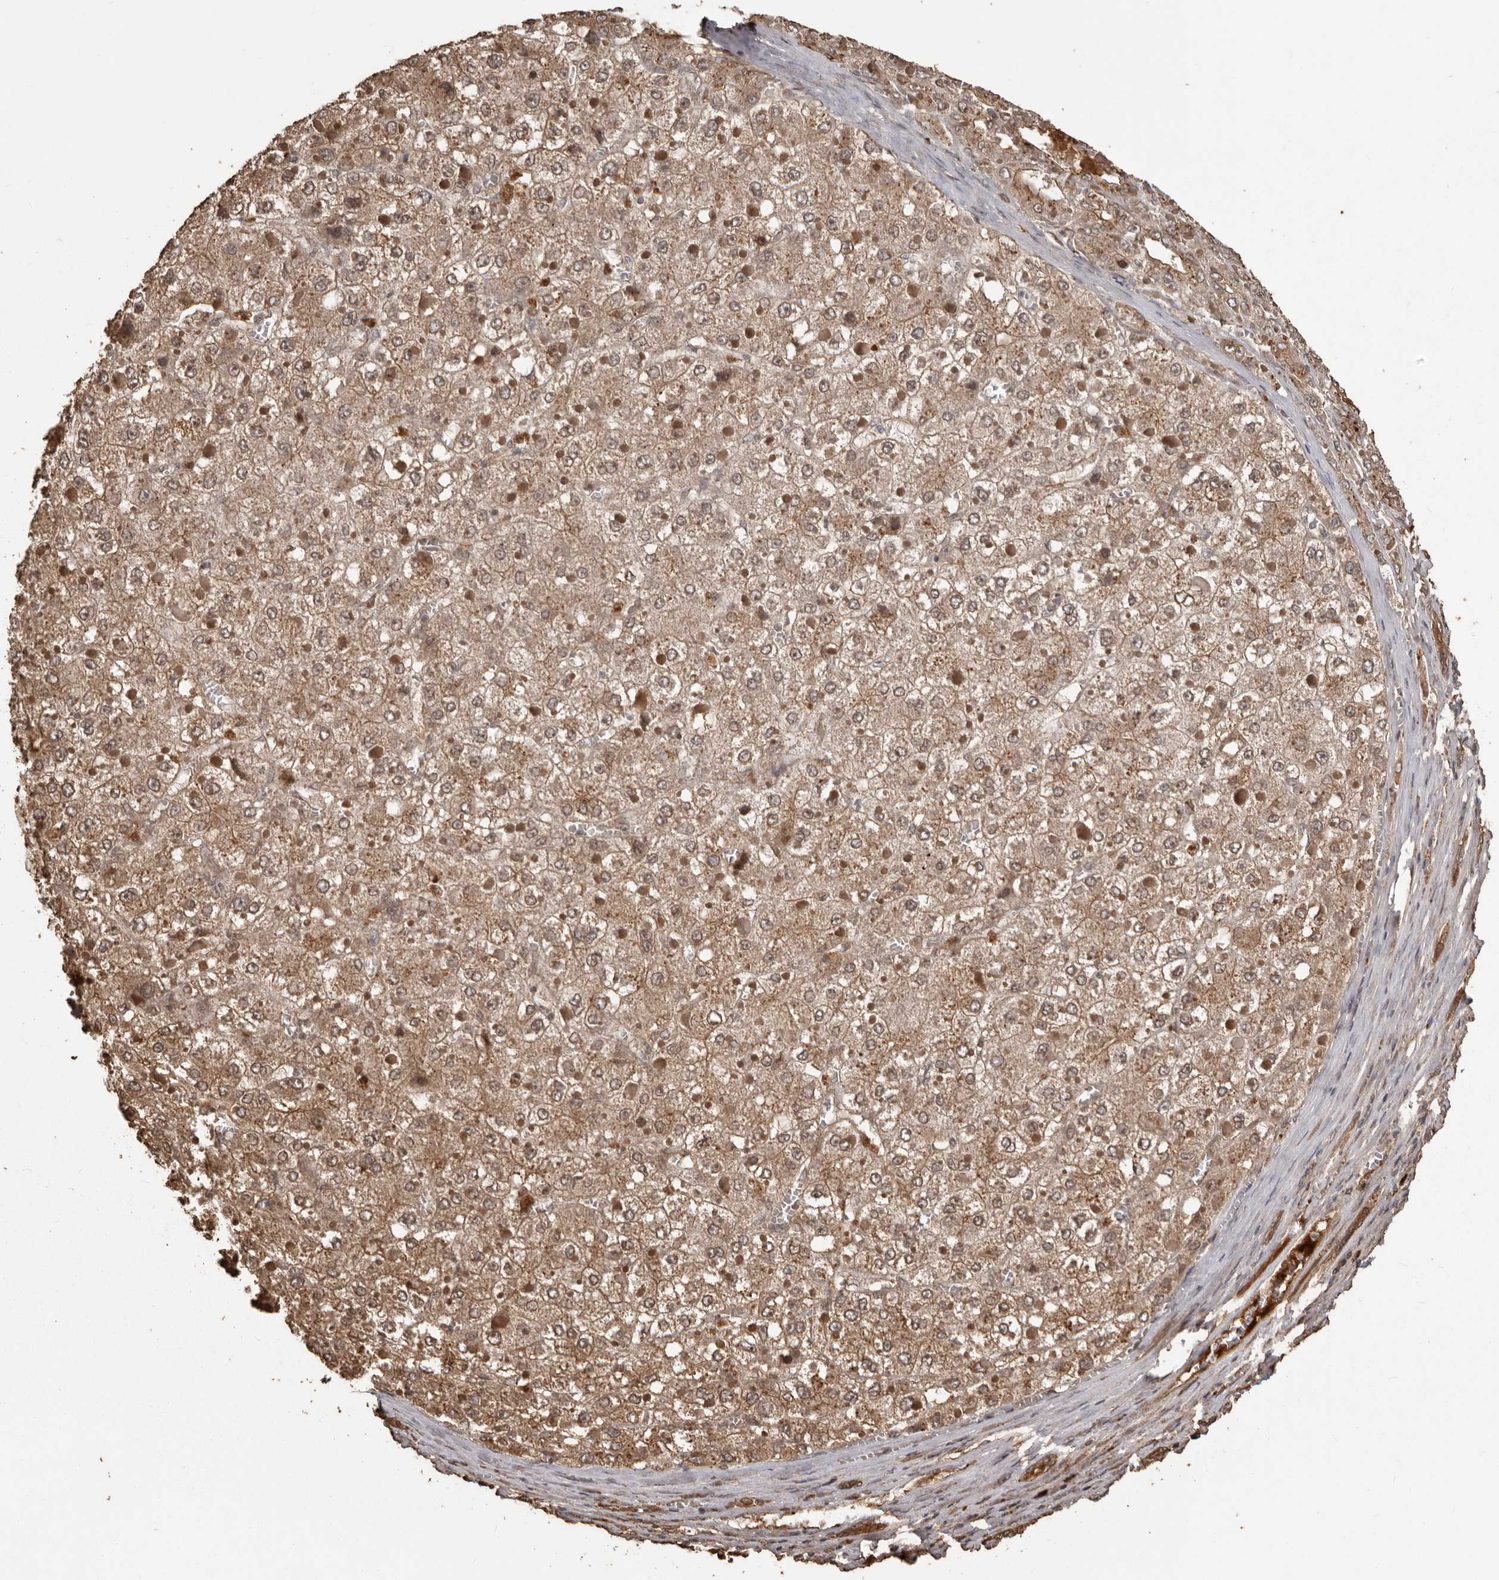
{"staining": {"intensity": "moderate", "quantity": "25%-75%", "location": "cytoplasmic/membranous,nuclear"}, "tissue": "liver cancer", "cell_type": "Tumor cells", "image_type": "cancer", "snomed": [{"axis": "morphology", "description": "Carcinoma, Hepatocellular, NOS"}, {"axis": "topography", "description": "Liver"}], "caption": "DAB (3,3'-diaminobenzidine) immunohistochemical staining of liver cancer (hepatocellular carcinoma) reveals moderate cytoplasmic/membranous and nuclear protein staining in about 25%-75% of tumor cells.", "gene": "NUP43", "patient": {"sex": "female", "age": 73}}